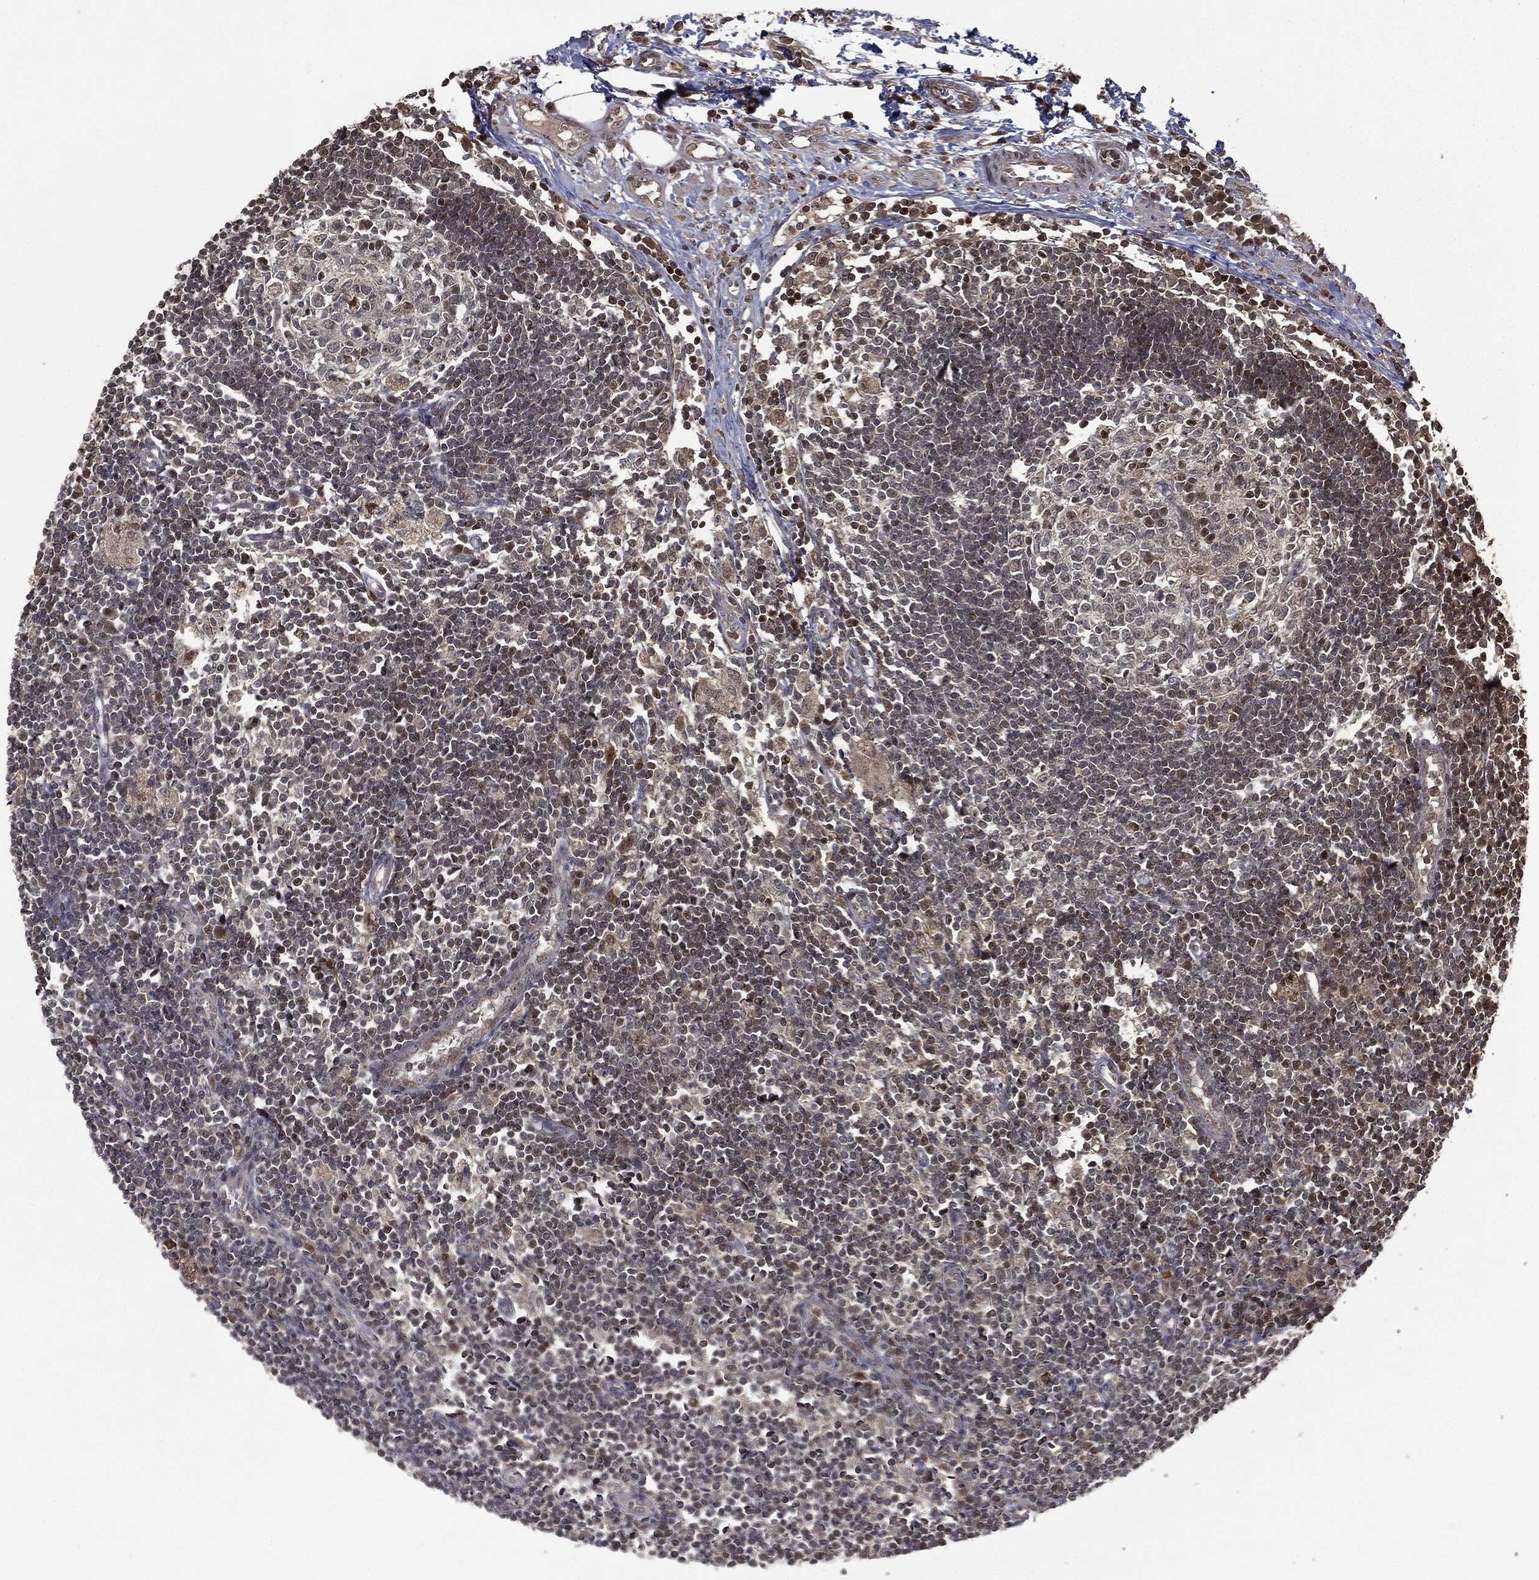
{"staining": {"intensity": "moderate", "quantity": "<25%", "location": "nuclear"}, "tissue": "lymph node", "cell_type": "Germinal center cells", "image_type": "normal", "snomed": [{"axis": "morphology", "description": "Normal tissue, NOS"}, {"axis": "morphology", "description": "Adenocarcinoma, NOS"}, {"axis": "topography", "description": "Lymph node"}, {"axis": "topography", "description": "Pancreas"}], "caption": "Protein staining of benign lymph node displays moderate nuclear expression in approximately <25% of germinal center cells.", "gene": "ZNHIT6", "patient": {"sex": "female", "age": 58}}